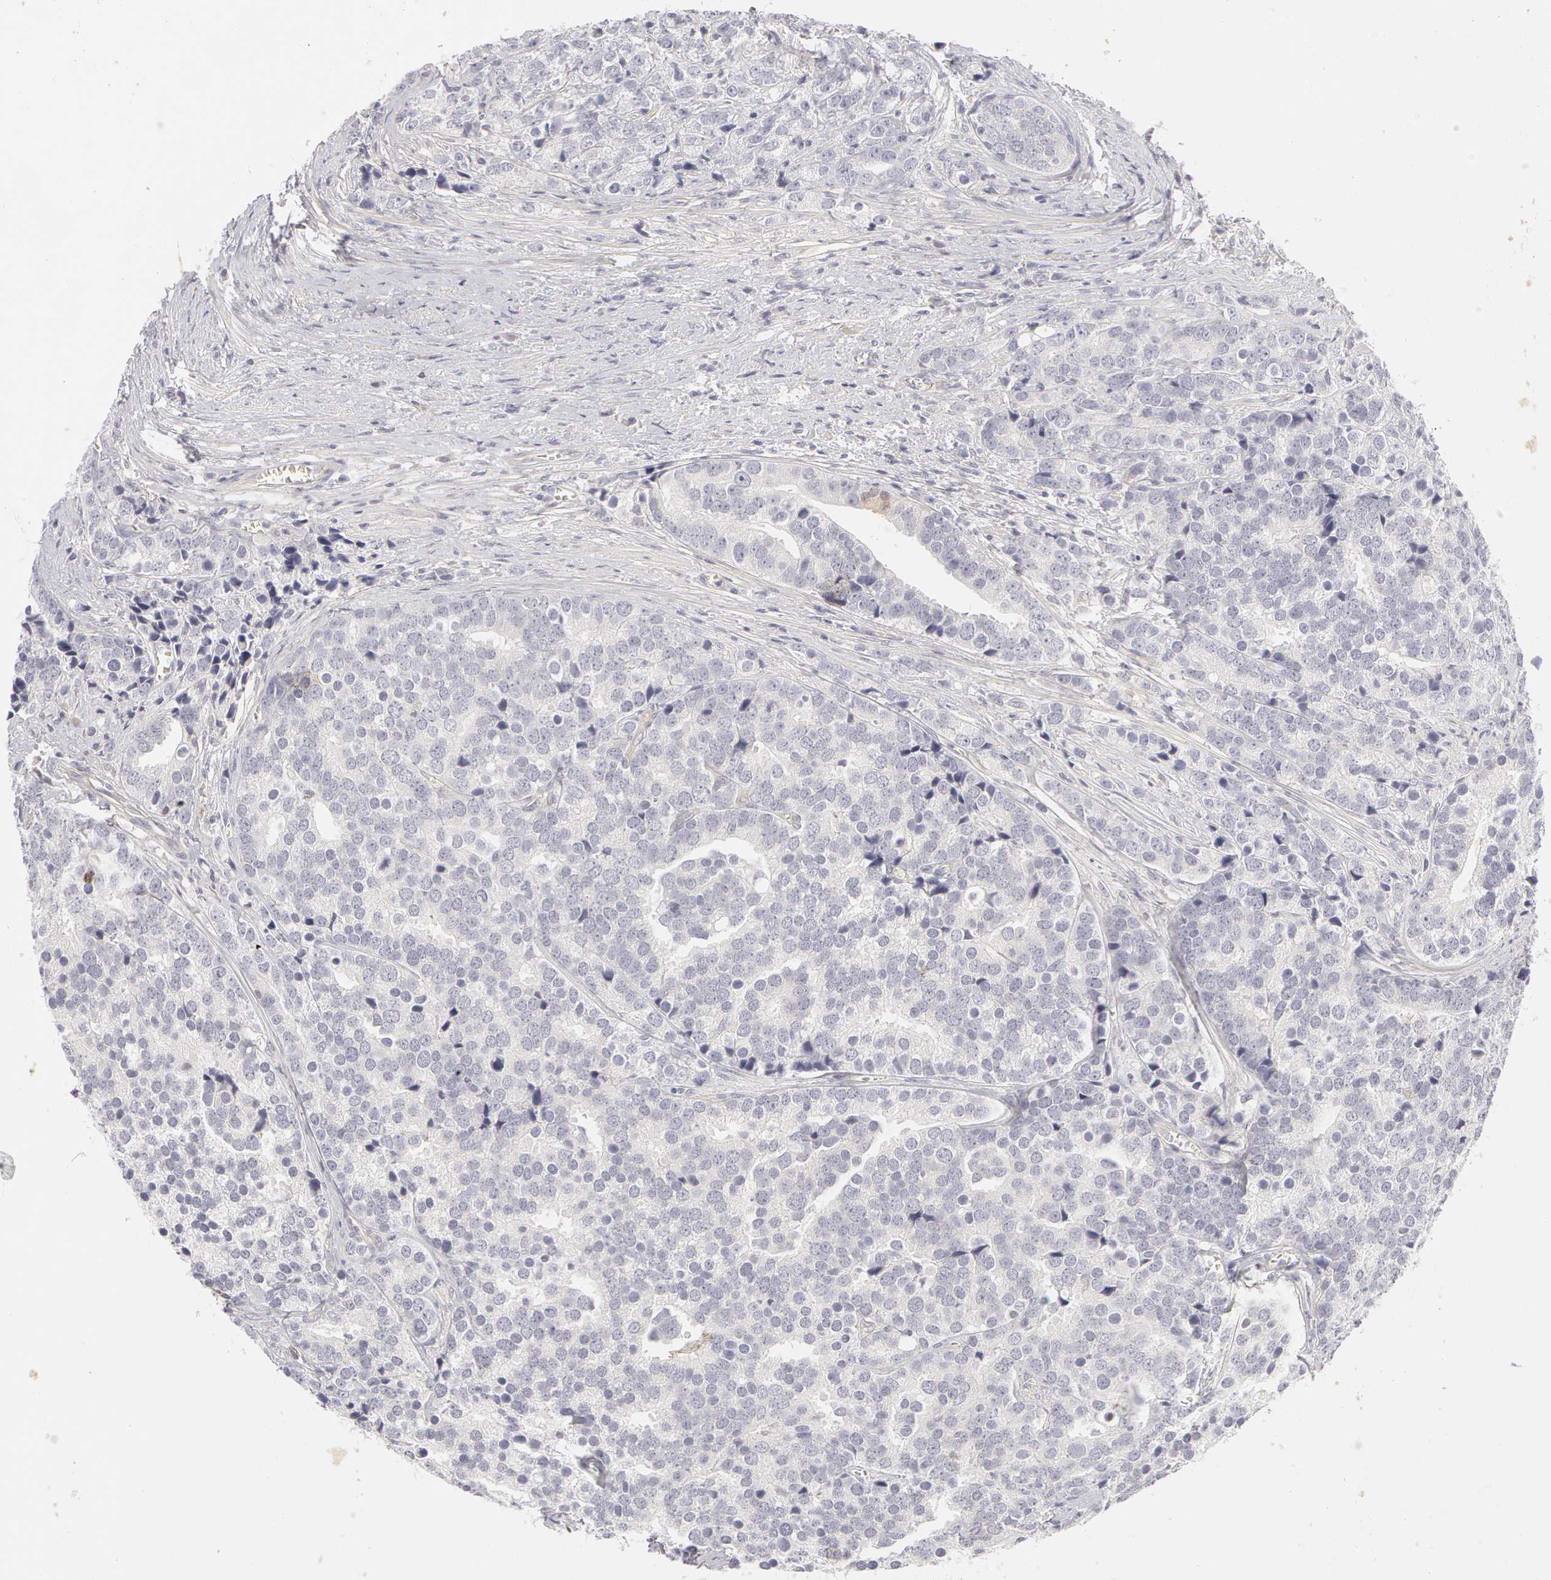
{"staining": {"intensity": "negative", "quantity": "none", "location": "none"}, "tissue": "prostate cancer", "cell_type": "Tumor cells", "image_type": "cancer", "snomed": [{"axis": "morphology", "description": "Adenocarcinoma, High grade"}, {"axis": "topography", "description": "Prostate"}], "caption": "Tumor cells show no significant protein positivity in high-grade adenocarcinoma (prostate).", "gene": "ABCB1", "patient": {"sex": "male", "age": 71}}